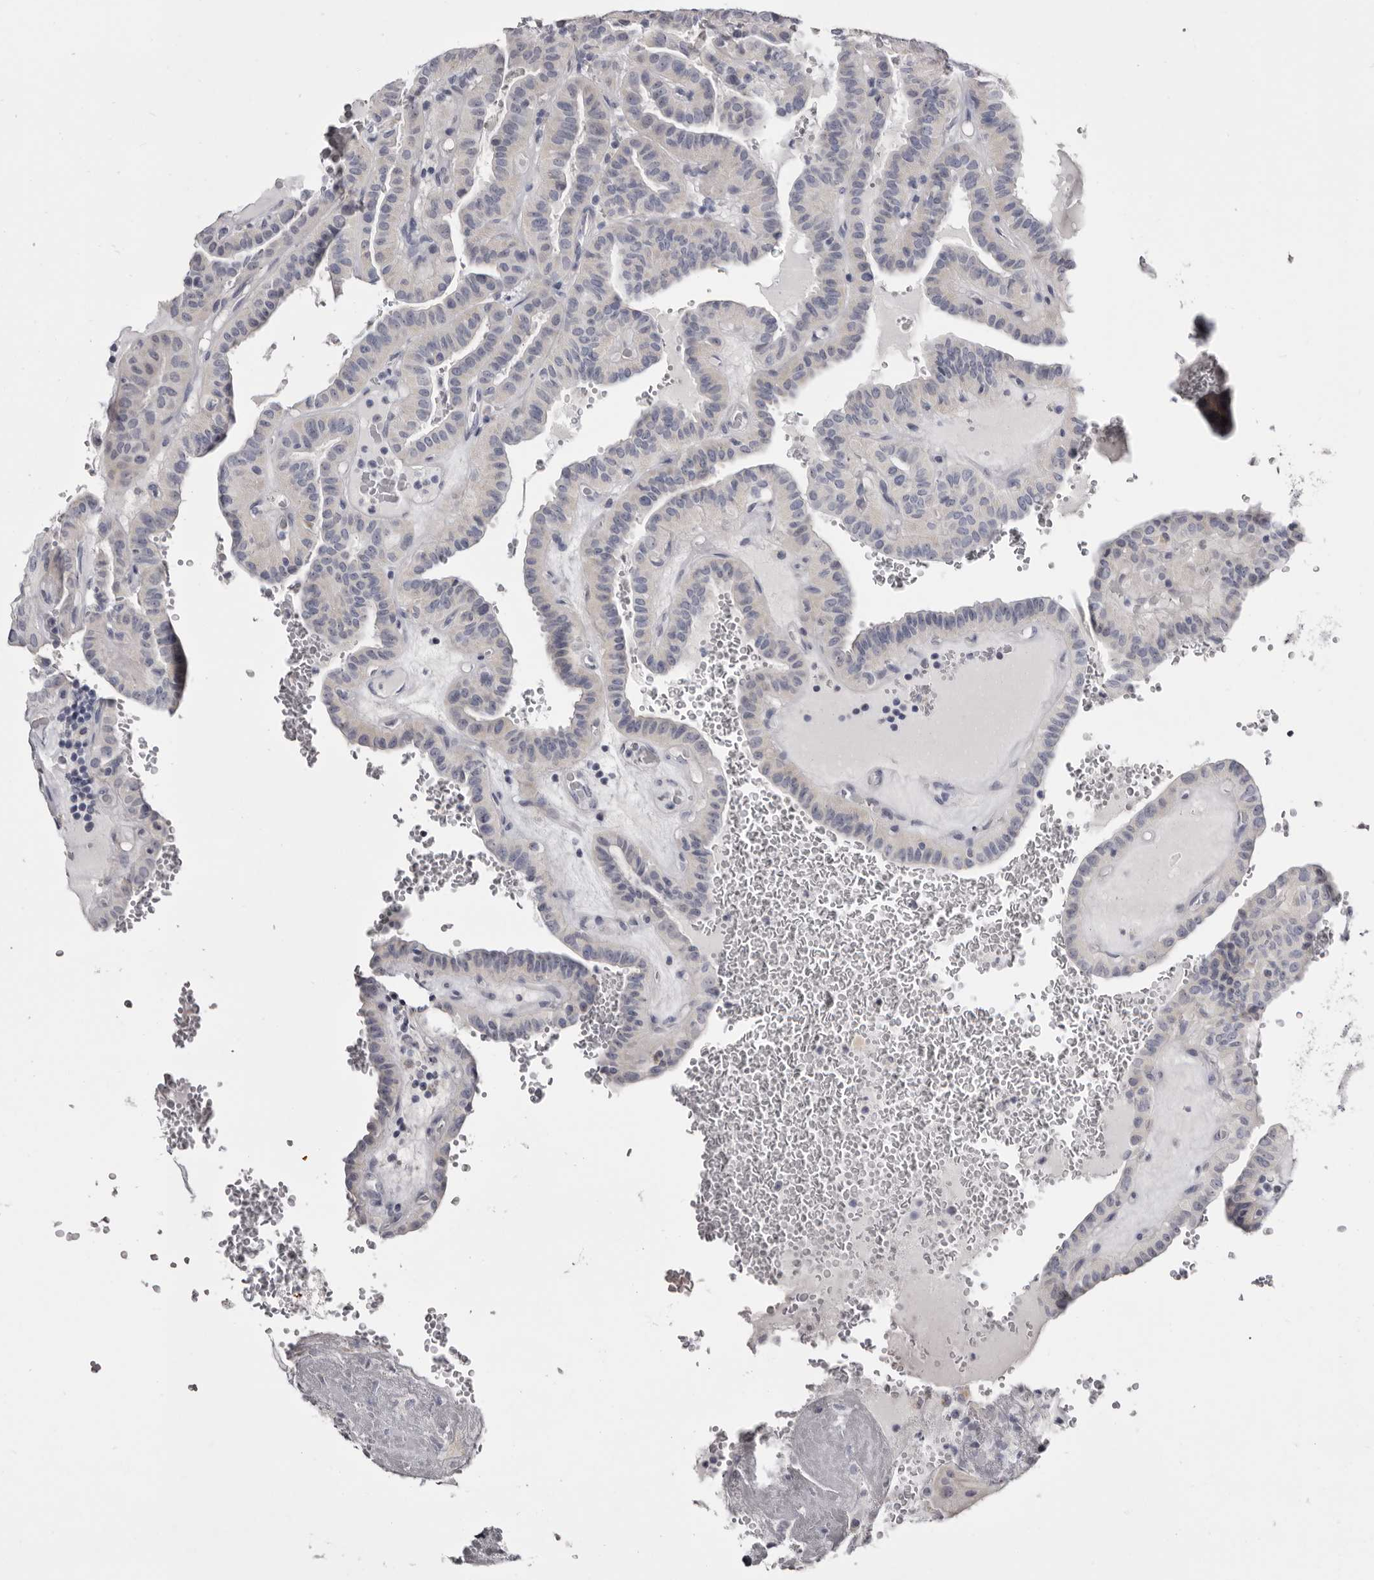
{"staining": {"intensity": "negative", "quantity": "none", "location": "none"}, "tissue": "thyroid cancer", "cell_type": "Tumor cells", "image_type": "cancer", "snomed": [{"axis": "morphology", "description": "Papillary adenocarcinoma, NOS"}, {"axis": "topography", "description": "Thyroid gland"}], "caption": "An immunohistochemistry (IHC) image of thyroid papillary adenocarcinoma is shown. There is no staining in tumor cells of thyroid papillary adenocarcinoma. The staining is performed using DAB (3,3'-diaminobenzidine) brown chromogen with nuclei counter-stained in using hematoxylin.", "gene": "CASQ1", "patient": {"sex": "male", "age": 77}}